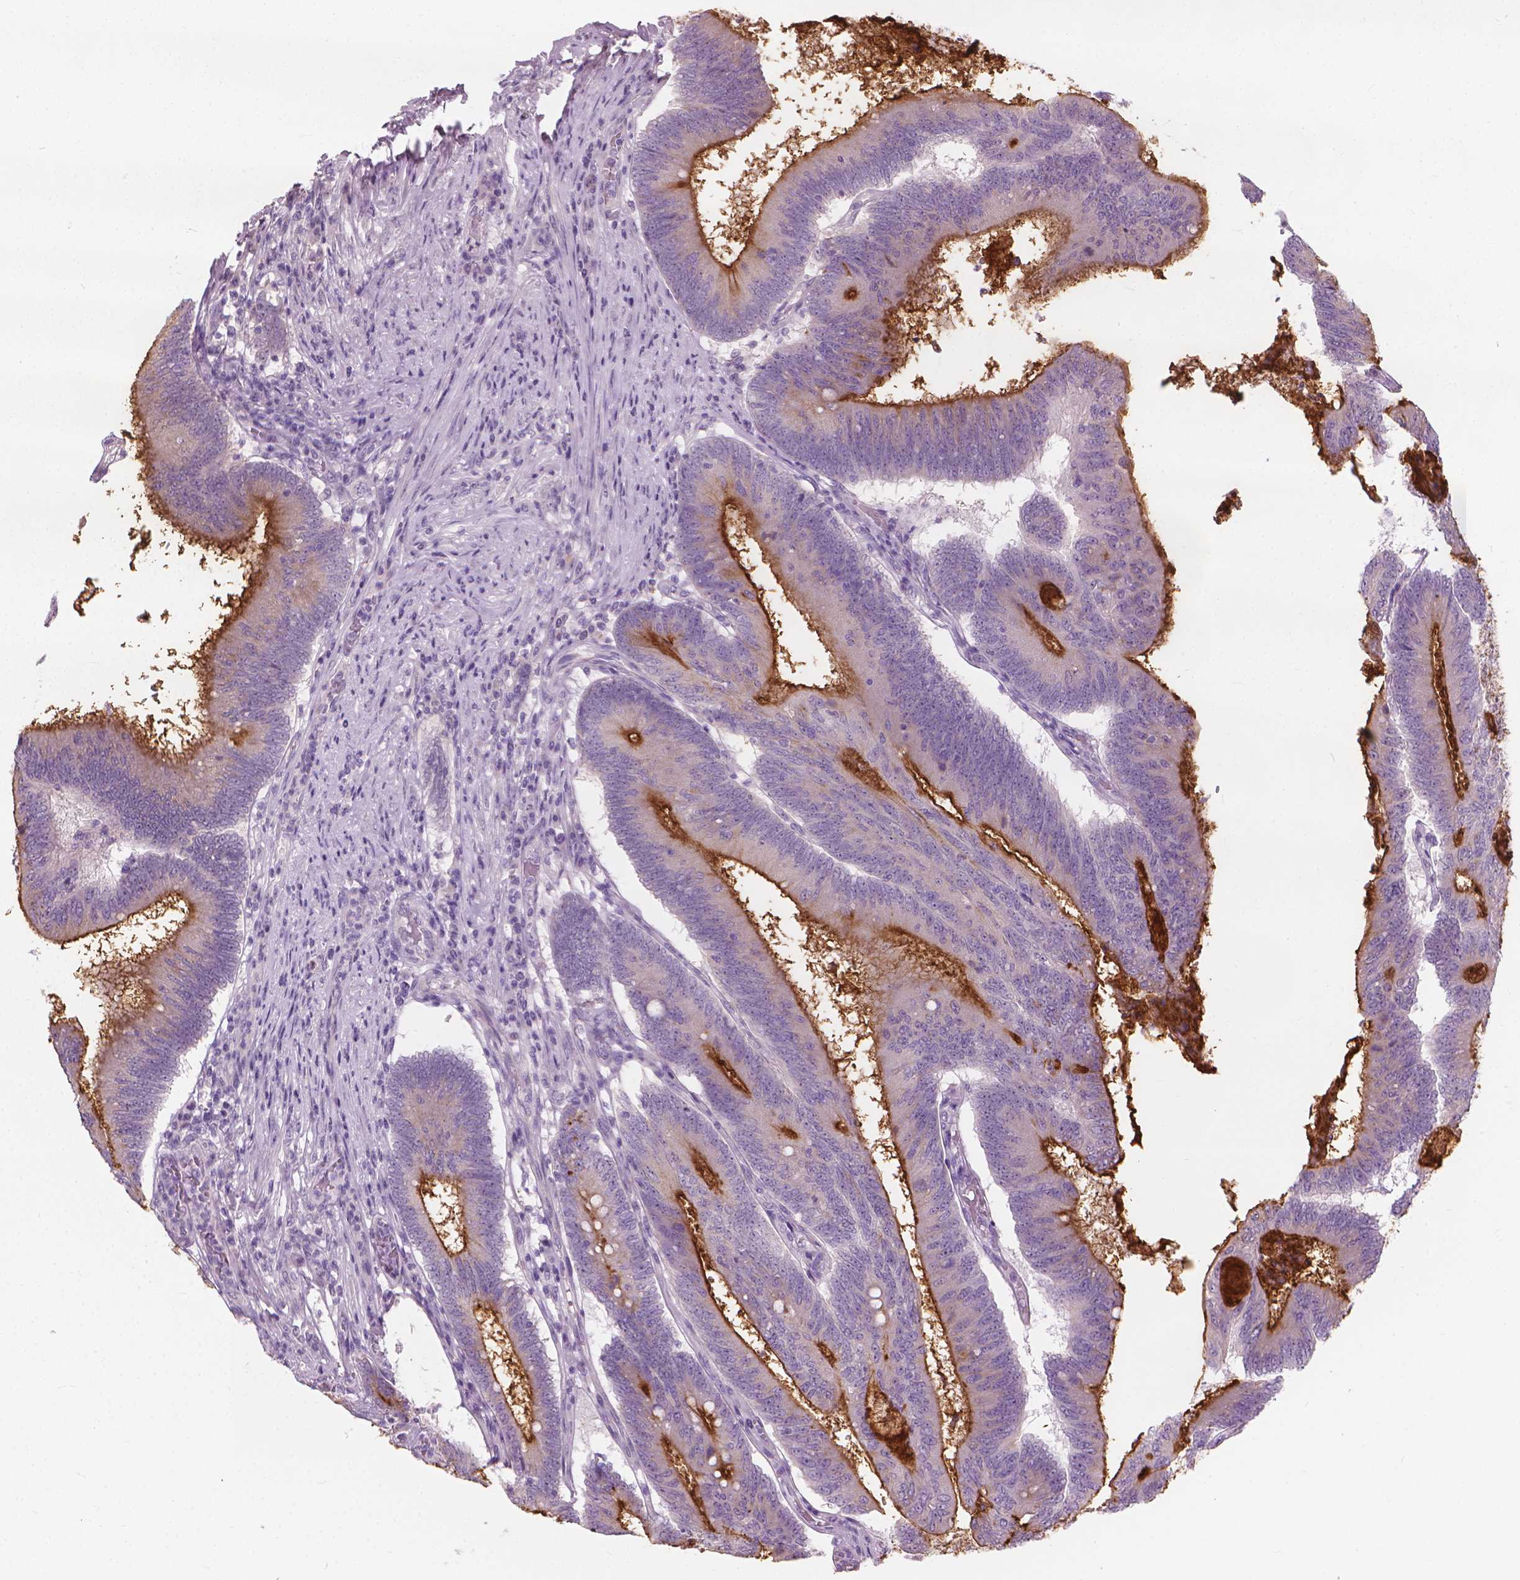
{"staining": {"intensity": "strong", "quantity": "<25%", "location": "cytoplasmic/membranous"}, "tissue": "colorectal cancer", "cell_type": "Tumor cells", "image_type": "cancer", "snomed": [{"axis": "morphology", "description": "Adenocarcinoma, NOS"}, {"axis": "topography", "description": "Colon"}], "caption": "Protein staining displays strong cytoplasmic/membranous positivity in approximately <25% of tumor cells in adenocarcinoma (colorectal).", "gene": "GPRC5A", "patient": {"sex": "female", "age": 70}}